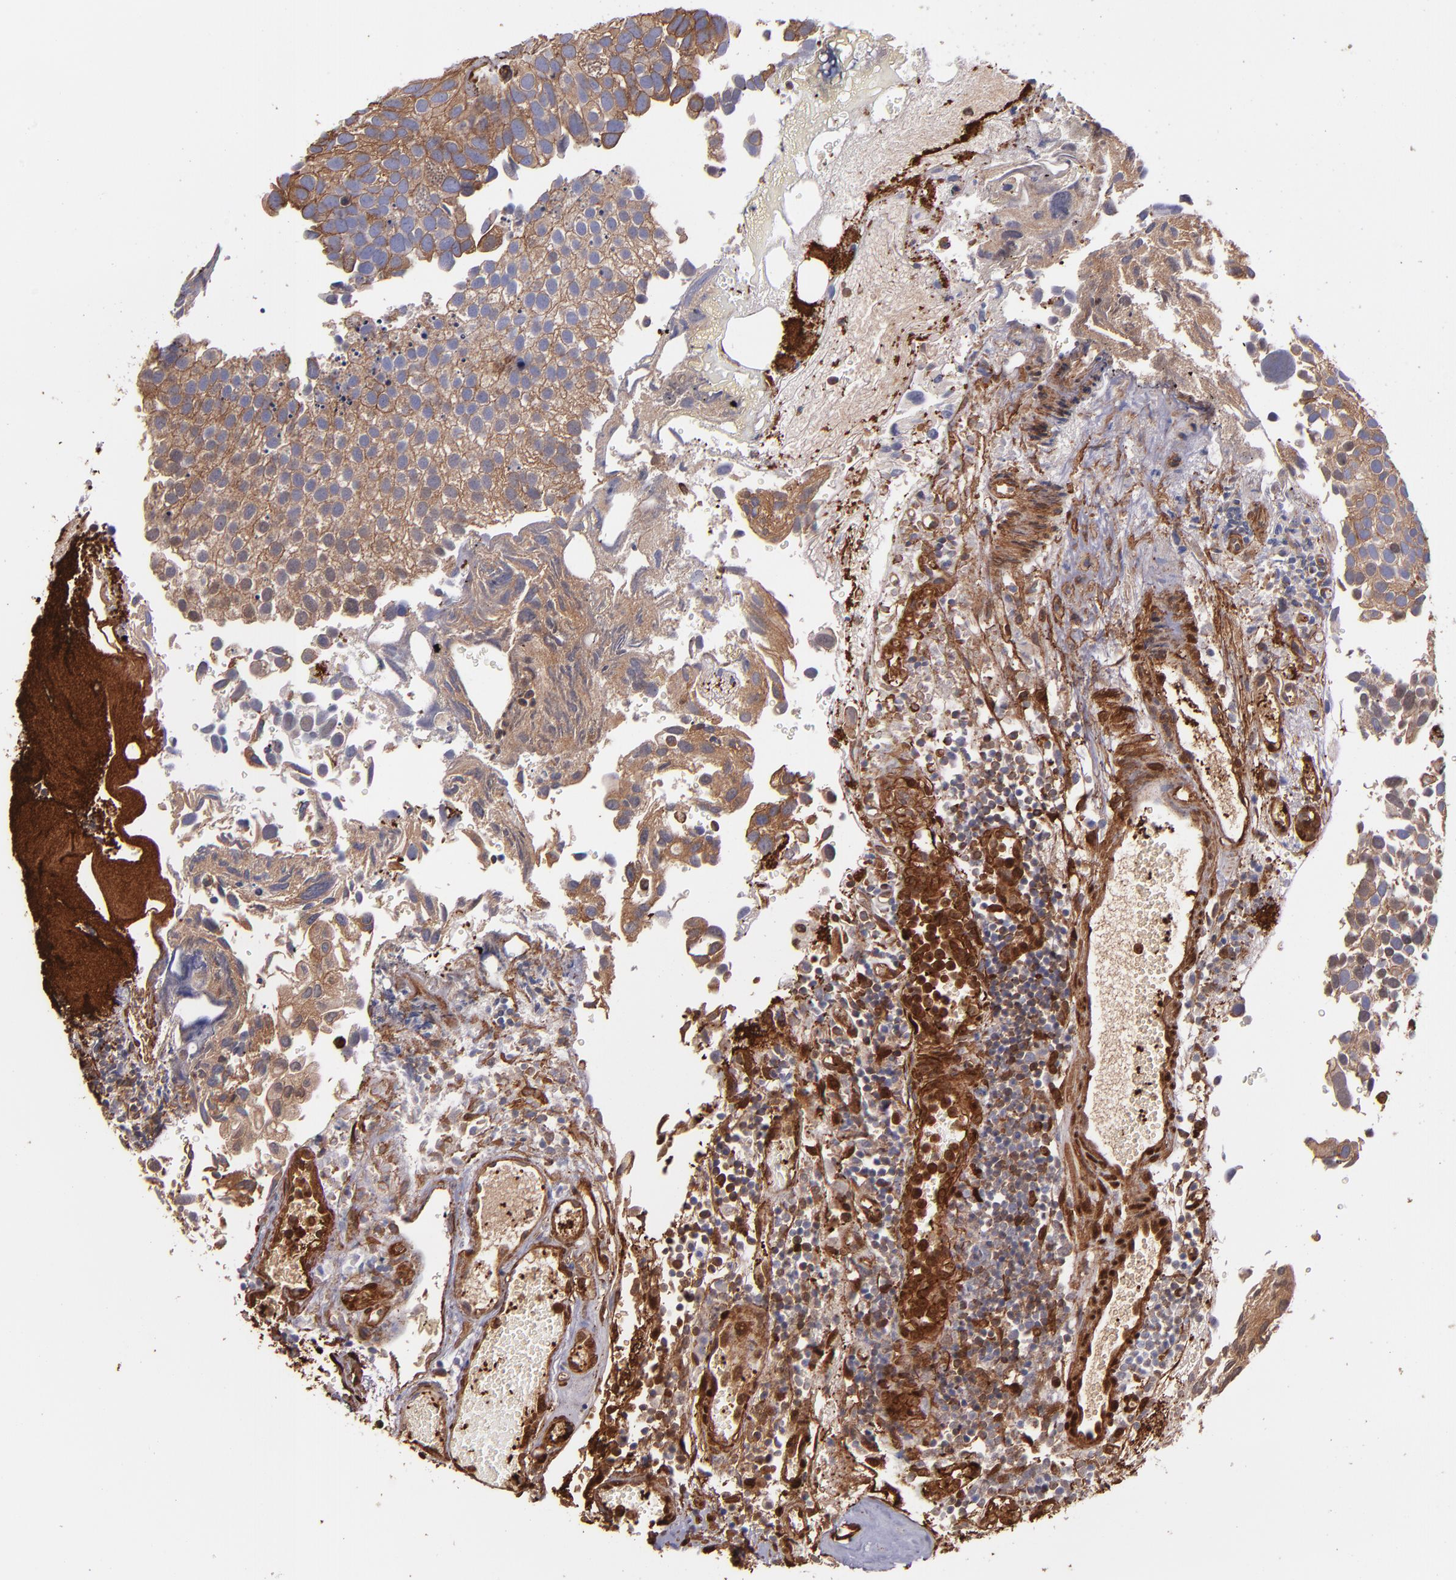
{"staining": {"intensity": "strong", "quantity": ">75%", "location": "cytoplasmic/membranous"}, "tissue": "urothelial cancer", "cell_type": "Tumor cells", "image_type": "cancer", "snomed": [{"axis": "morphology", "description": "Urothelial carcinoma, High grade"}, {"axis": "topography", "description": "Urinary bladder"}], "caption": "High-grade urothelial carcinoma stained for a protein displays strong cytoplasmic/membranous positivity in tumor cells. The protein is stained brown, and the nuclei are stained in blue (DAB IHC with brightfield microscopy, high magnification).", "gene": "VCL", "patient": {"sex": "male", "age": 72}}